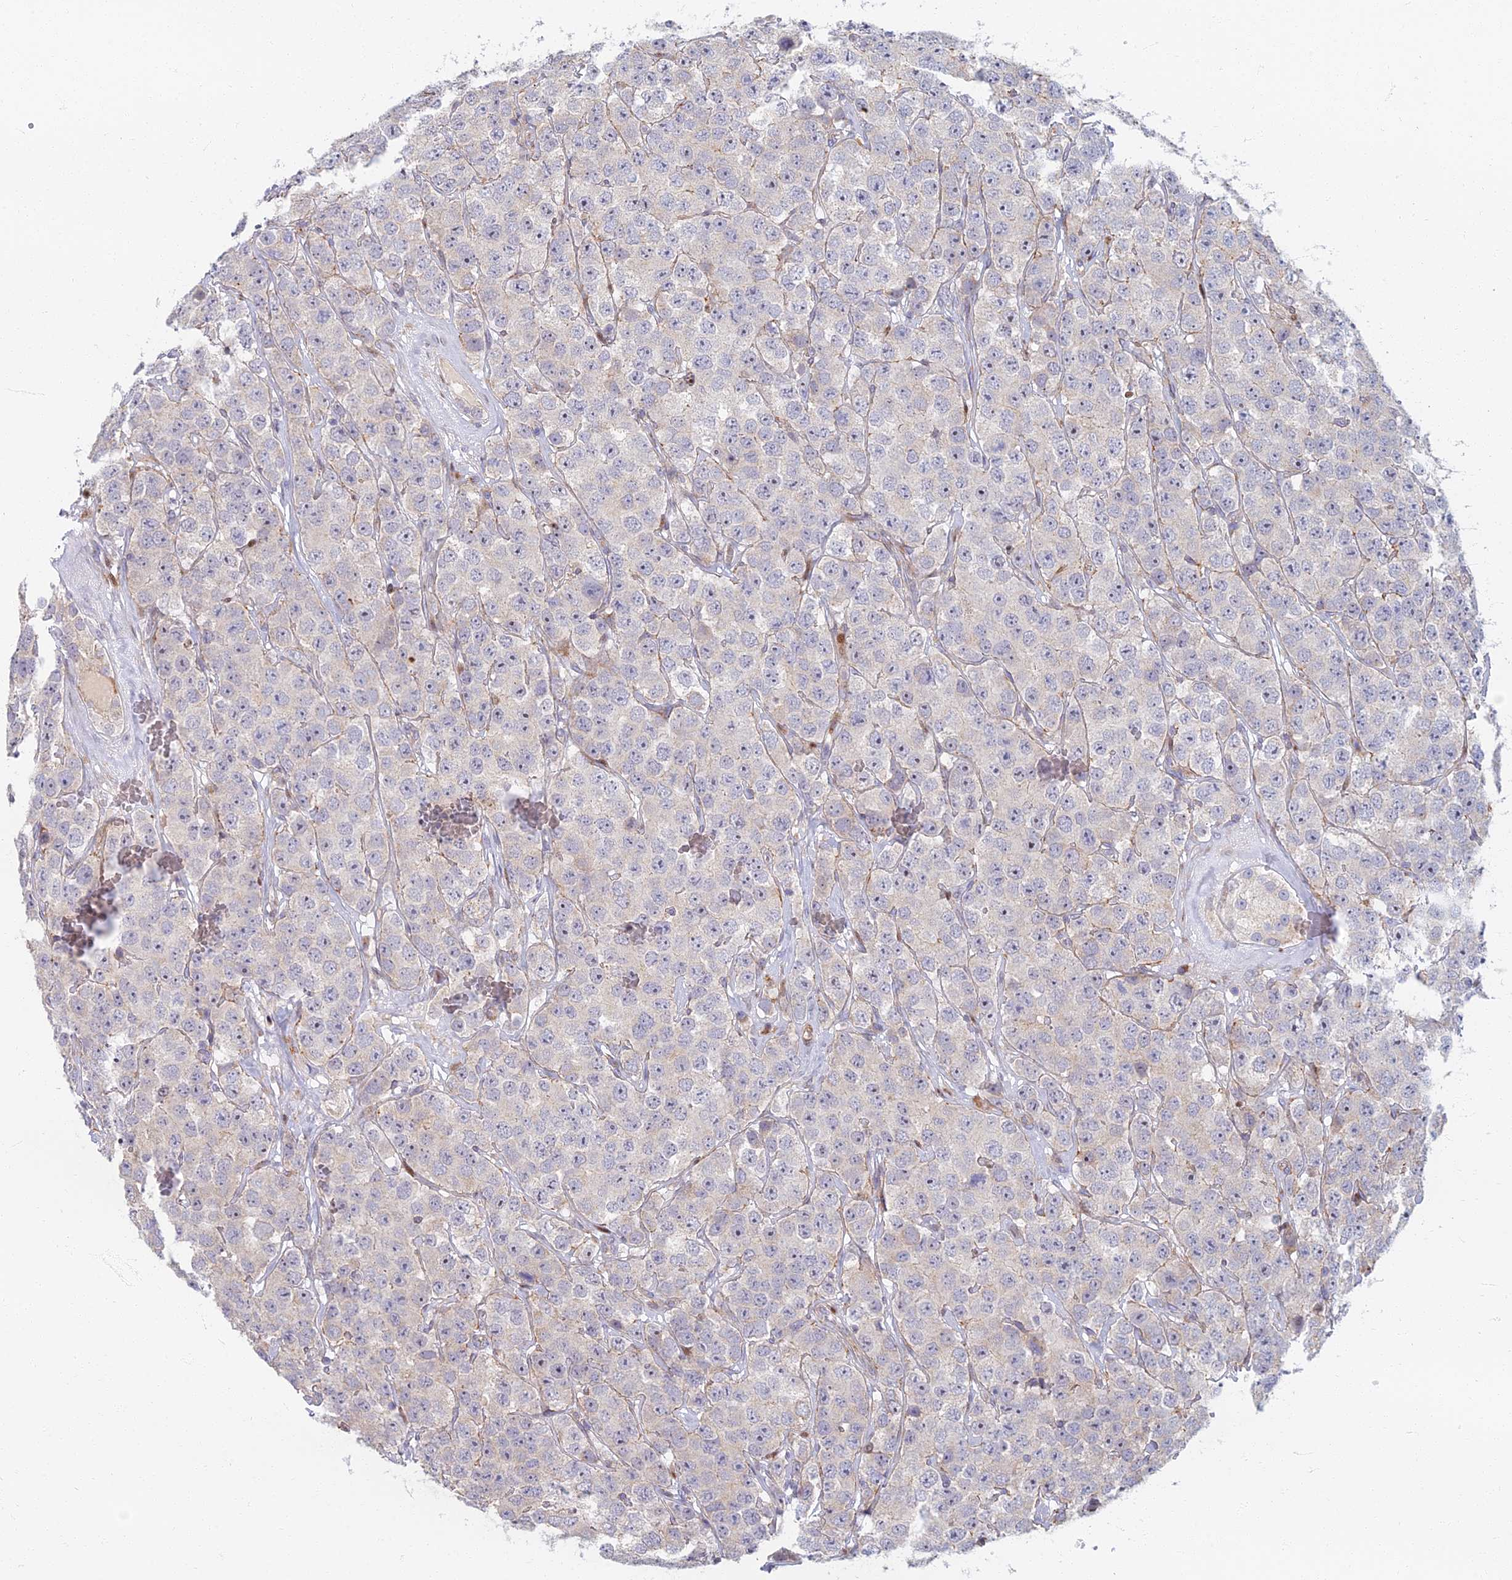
{"staining": {"intensity": "negative", "quantity": "none", "location": "none"}, "tissue": "testis cancer", "cell_type": "Tumor cells", "image_type": "cancer", "snomed": [{"axis": "morphology", "description": "Seminoma, NOS"}, {"axis": "topography", "description": "Testis"}], "caption": "Micrograph shows no protein expression in tumor cells of testis seminoma tissue. (DAB (3,3'-diaminobenzidine) immunohistochemistry (IHC) with hematoxylin counter stain).", "gene": "C15orf40", "patient": {"sex": "male", "age": 28}}